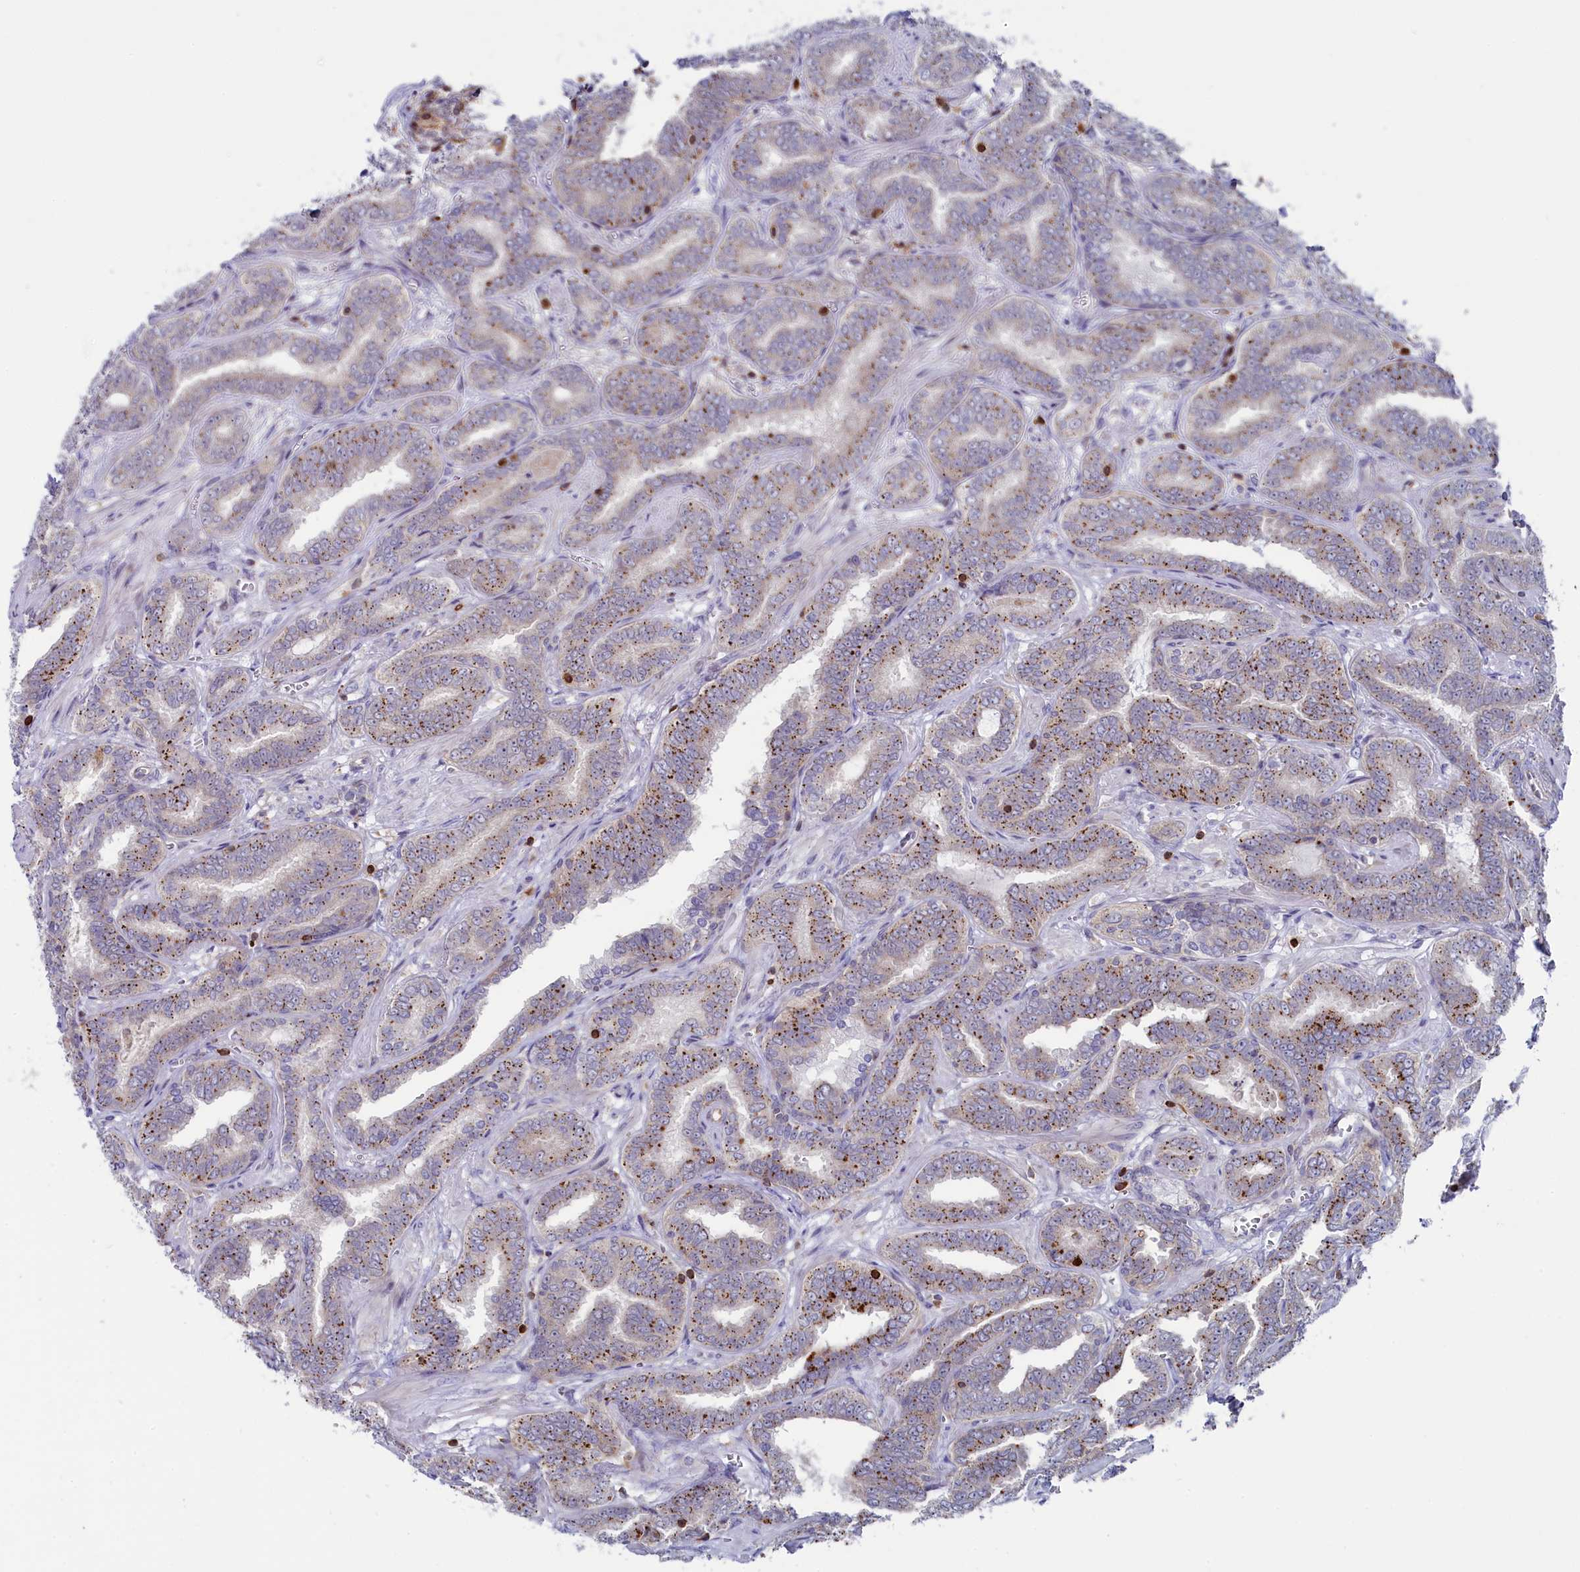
{"staining": {"intensity": "moderate", "quantity": "25%-75%", "location": "cytoplasmic/membranous"}, "tissue": "prostate cancer", "cell_type": "Tumor cells", "image_type": "cancer", "snomed": [{"axis": "morphology", "description": "Adenocarcinoma, High grade"}, {"axis": "topography", "description": "Prostate"}], "caption": "Immunohistochemical staining of human prostate cancer demonstrates moderate cytoplasmic/membranous protein positivity in about 25%-75% of tumor cells.", "gene": "CIAPIN1", "patient": {"sex": "male", "age": 67}}